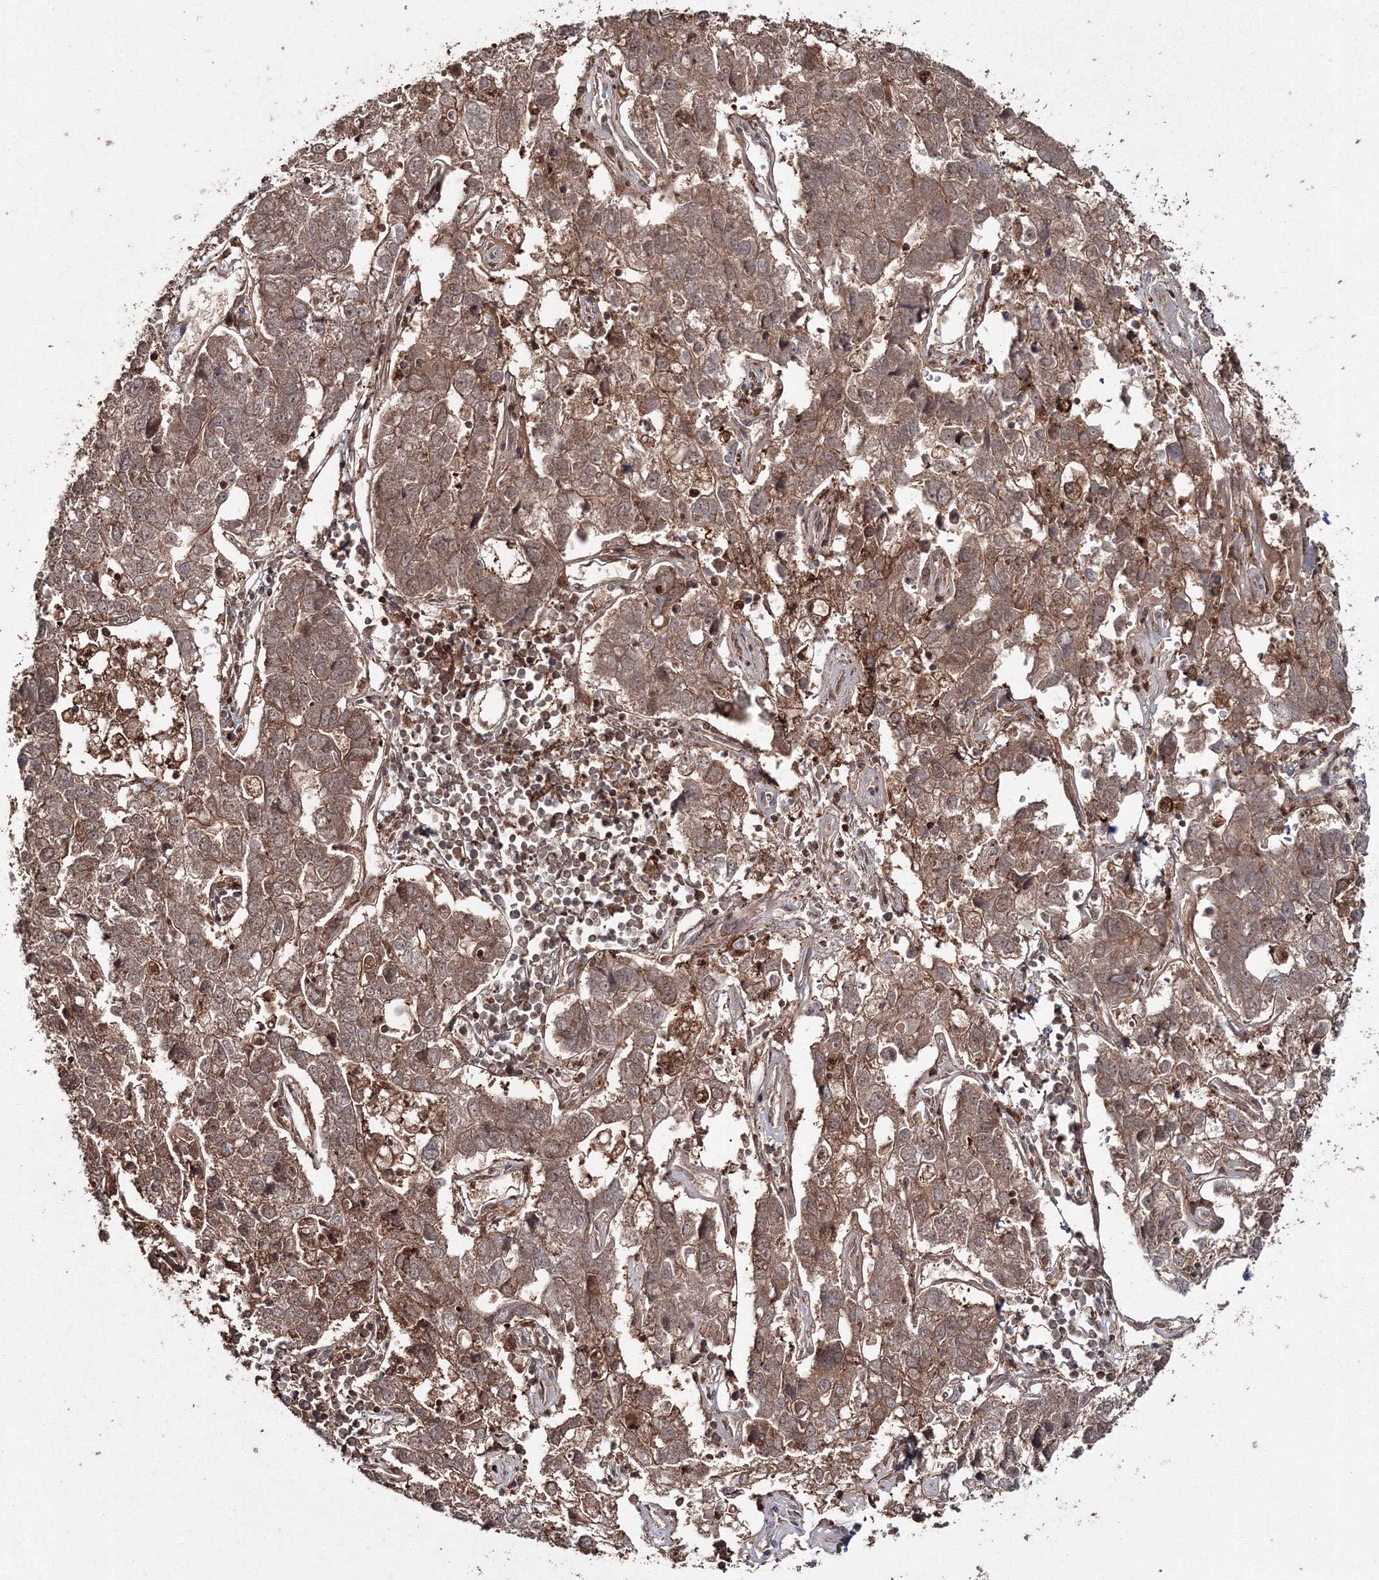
{"staining": {"intensity": "moderate", "quantity": ">75%", "location": "cytoplasmic/membranous"}, "tissue": "pancreatic cancer", "cell_type": "Tumor cells", "image_type": "cancer", "snomed": [{"axis": "morphology", "description": "Adenocarcinoma, NOS"}, {"axis": "topography", "description": "Pancreas"}], "caption": "Moderate cytoplasmic/membranous staining for a protein is present in approximately >75% of tumor cells of adenocarcinoma (pancreatic) using immunohistochemistry.", "gene": "DDO", "patient": {"sex": "female", "age": 61}}